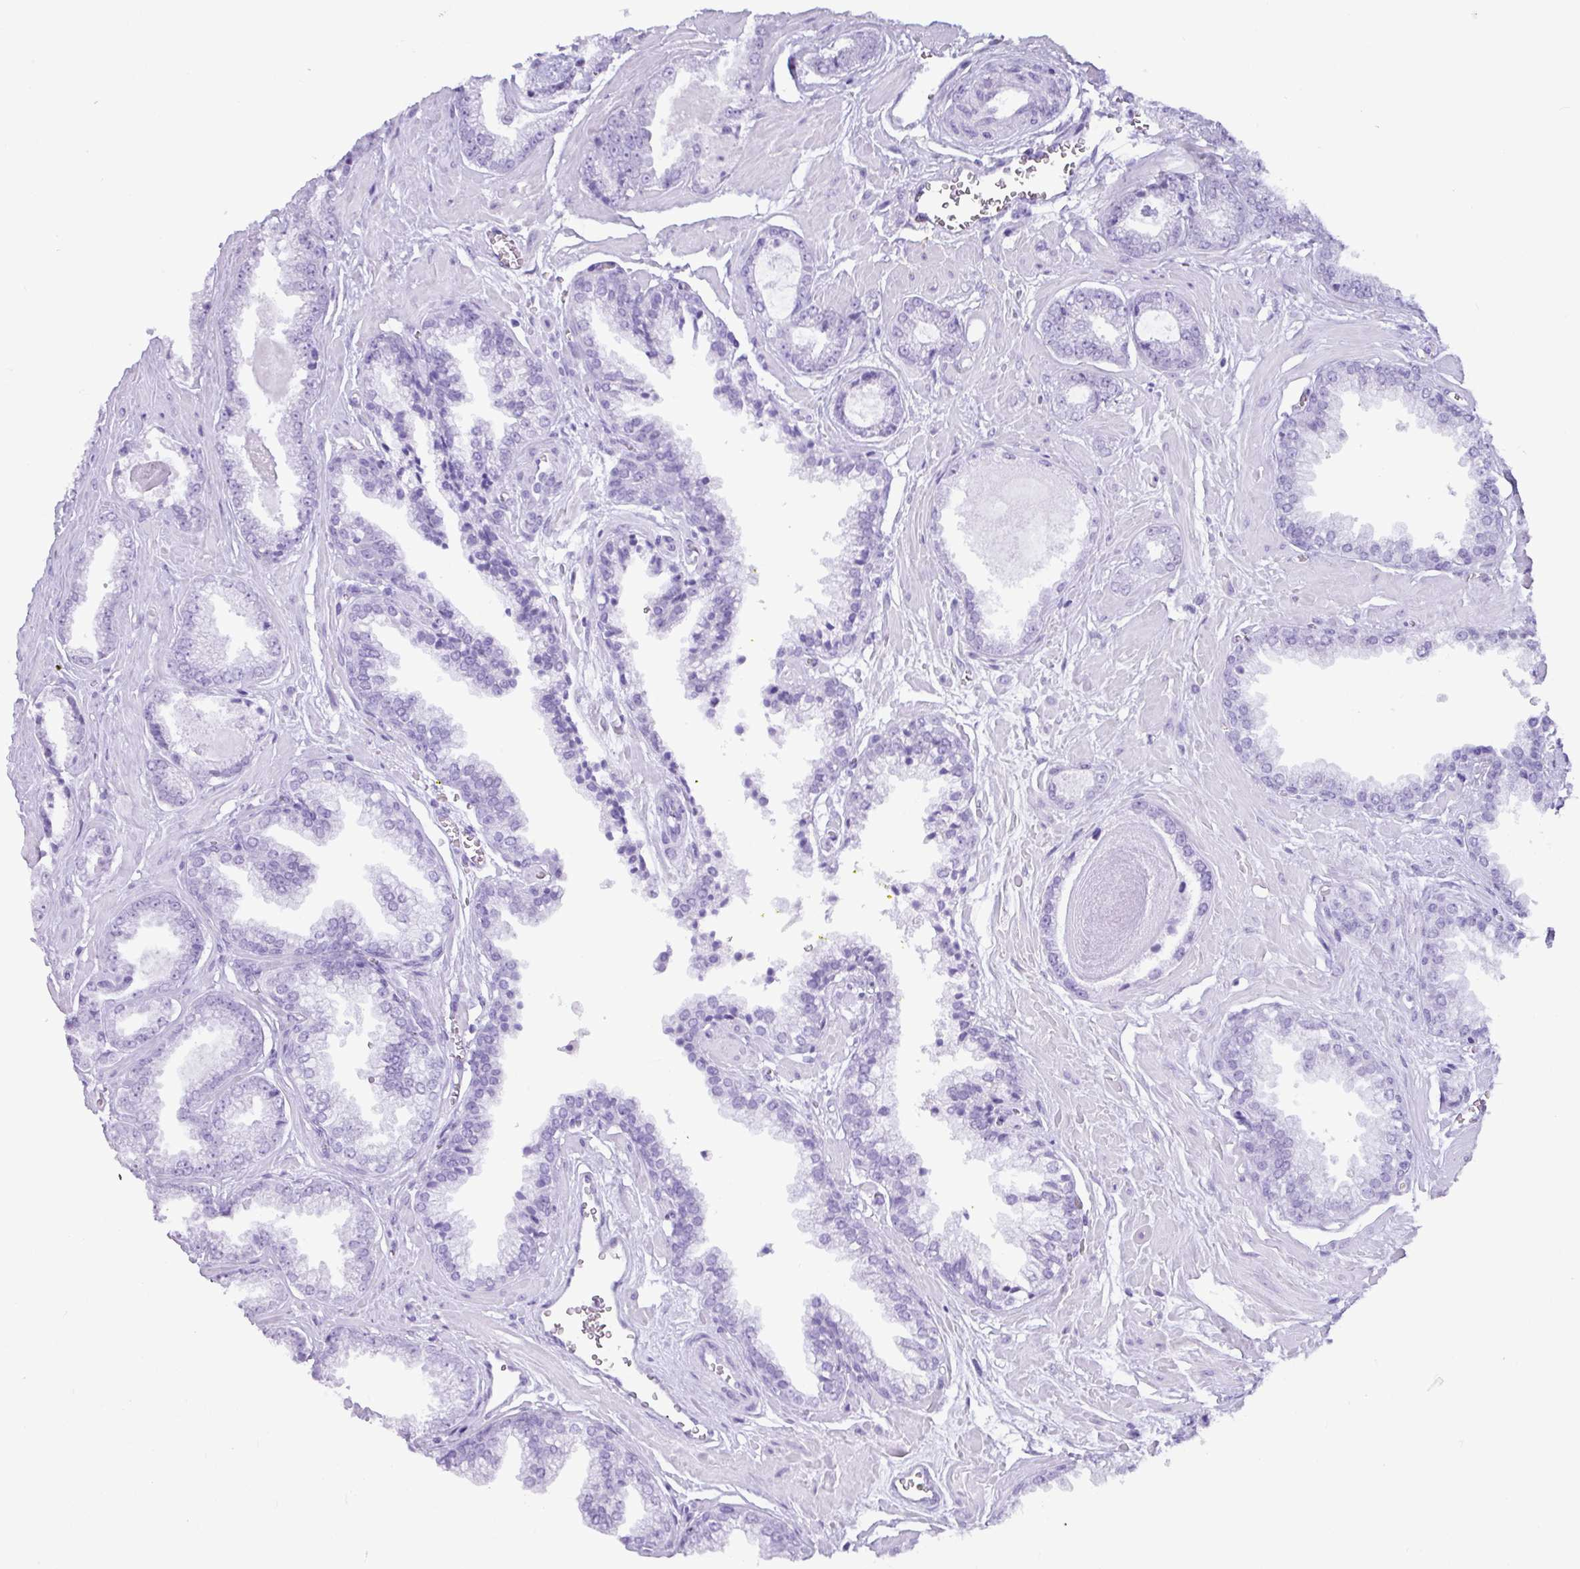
{"staining": {"intensity": "negative", "quantity": "none", "location": "none"}, "tissue": "prostate cancer", "cell_type": "Tumor cells", "image_type": "cancer", "snomed": [{"axis": "morphology", "description": "Adenocarcinoma, Low grade"}, {"axis": "topography", "description": "Prostate"}], "caption": "Immunohistochemical staining of prostate low-grade adenocarcinoma reveals no significant positivity in tumor cells. Nuclei are stained in blue.", "gene": "ZNF524", "patient": {"sex": "male", "age": 60}}